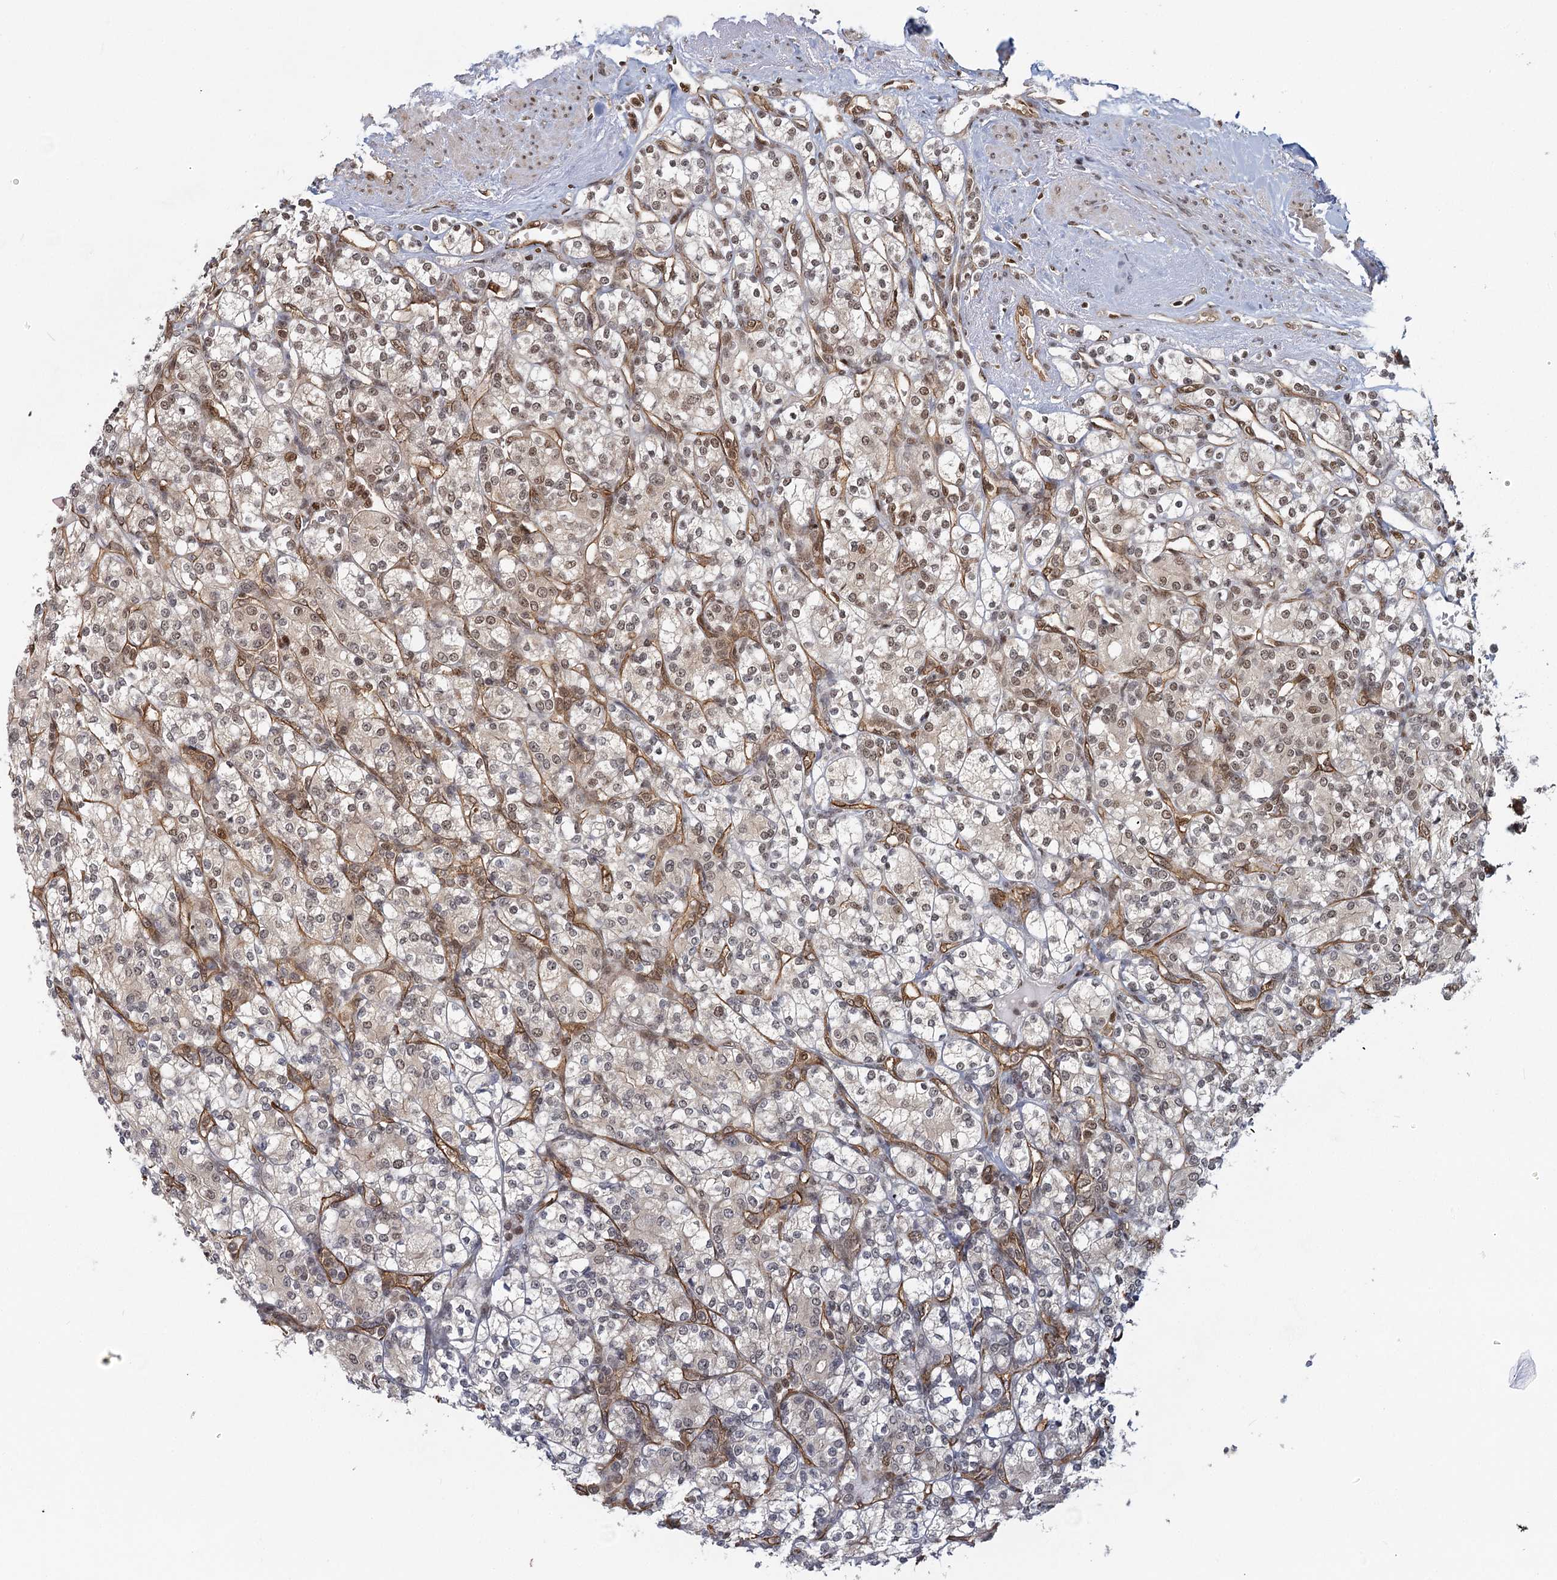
{"staining": {"intensity": "moderate", "quantity": "25%-75%", "location": "nuclear"}, "tissue": "renal cancer", "cell_type": "Tumor cells", "image_type": "cancer", "snomed": [{"axis": "morphology", "description": "Adenocarcinoma, NOS"}, {"axis": "topography", "description": "Kidney"}], "caption": "Protein analysis of adenocarcinoma (renal) tissue exhibits moderate nuclear positivity in approximately 25%-75% of tumor cells.", "gene": "GPATCH11", "patient": {"sex": "male", "age": 77}}